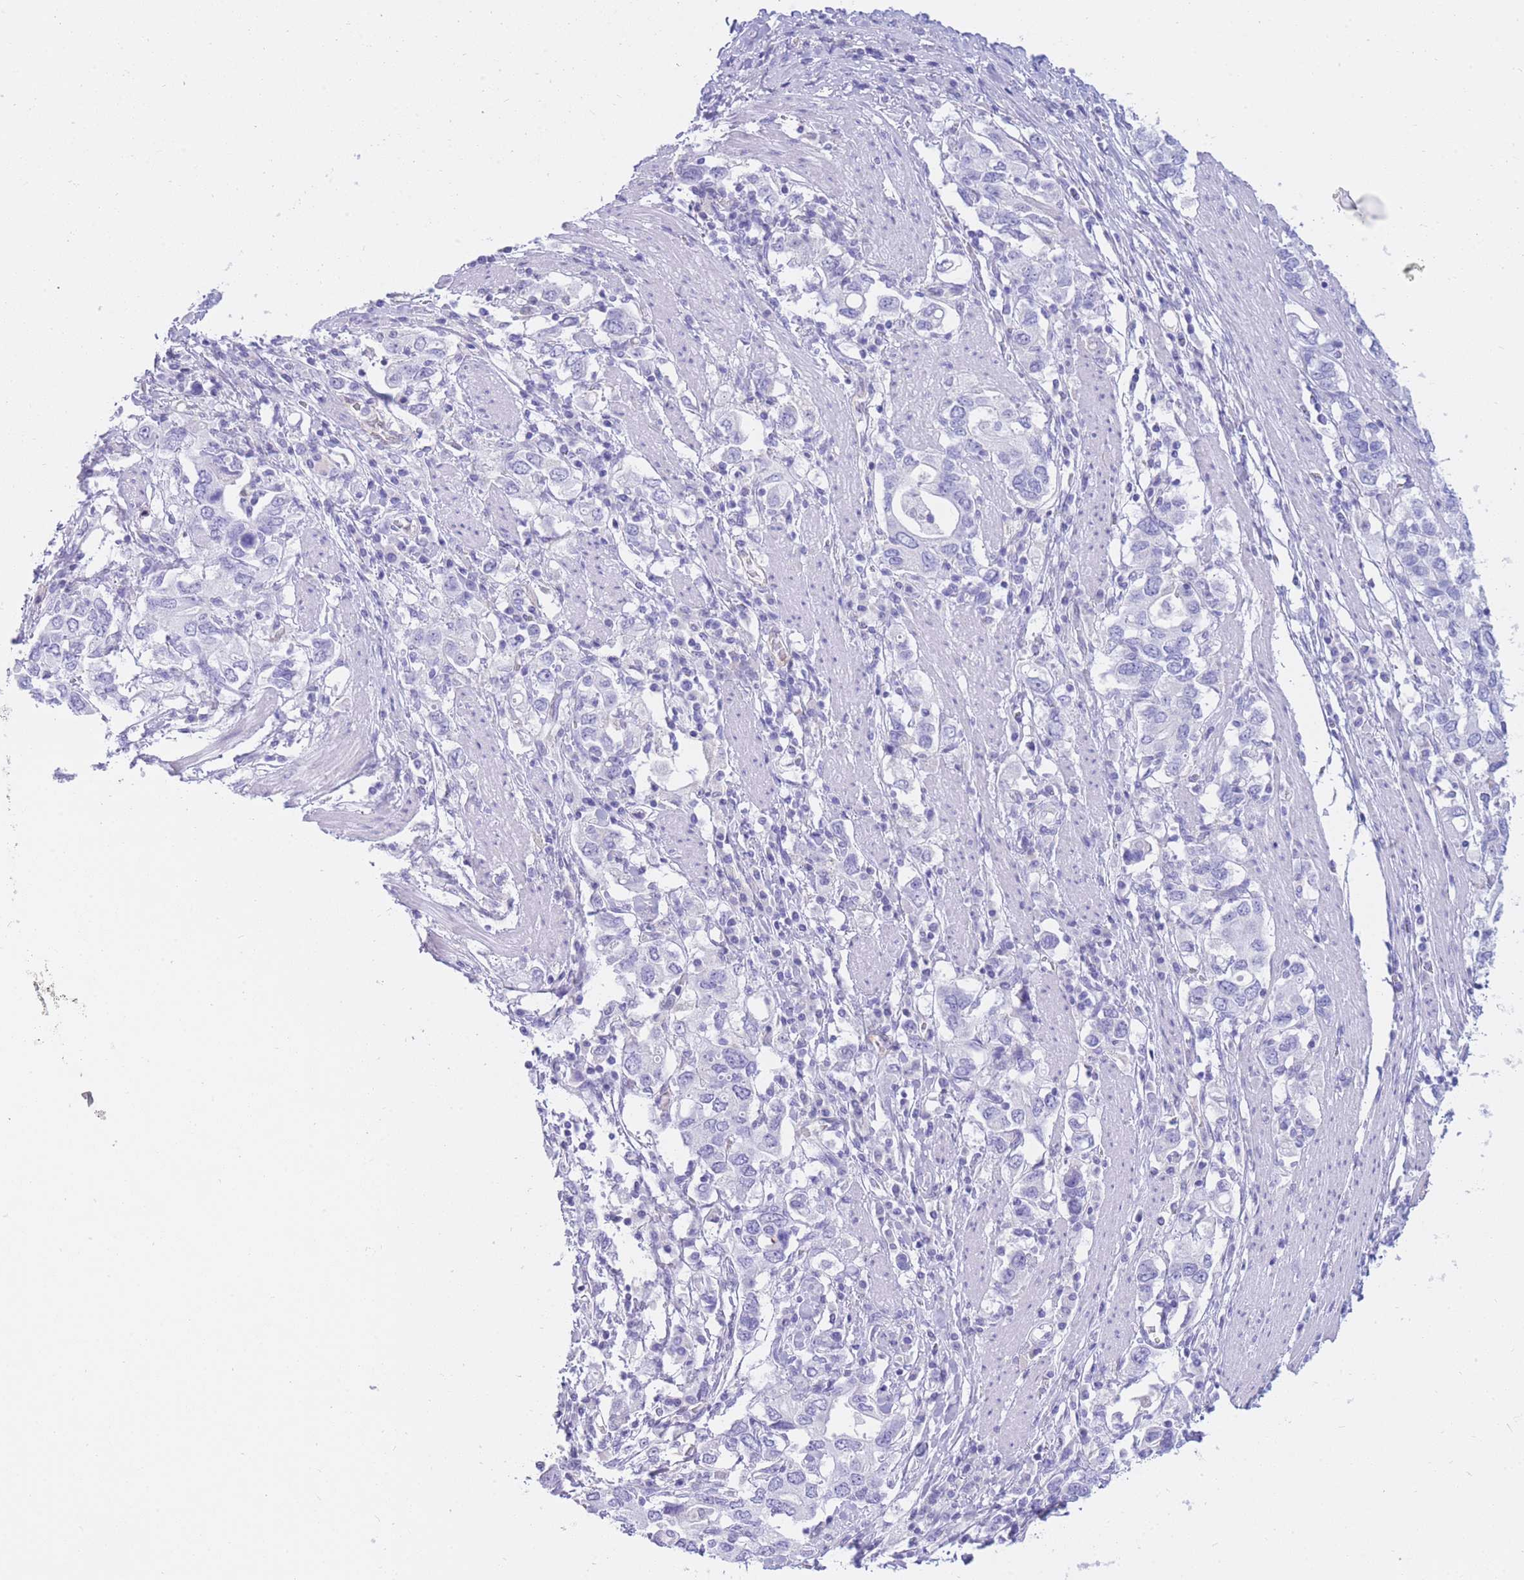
{"staining": {"intensity": "negative", "quantity": "none", "location": "none"}, "tissue": "stomach cancer", "cell_type": "Tumor cells", "image_type": "cancer", "snomed": [{"axis": "morphology", "description": "Adenocarcinoma, NOS"}, {"axis": "topography", "description": "Stomach, upper"}, {"axis": "topography", "description": "Stomach"}], "caption": "A high-resolution micrograph shows immunohistochemistry staining of adenocarcinoma (stomach), which demonstrates no significant expression in tumor cells.", "gene": "SULT1A1", "patient": {"sex": "male", "age": 62}}